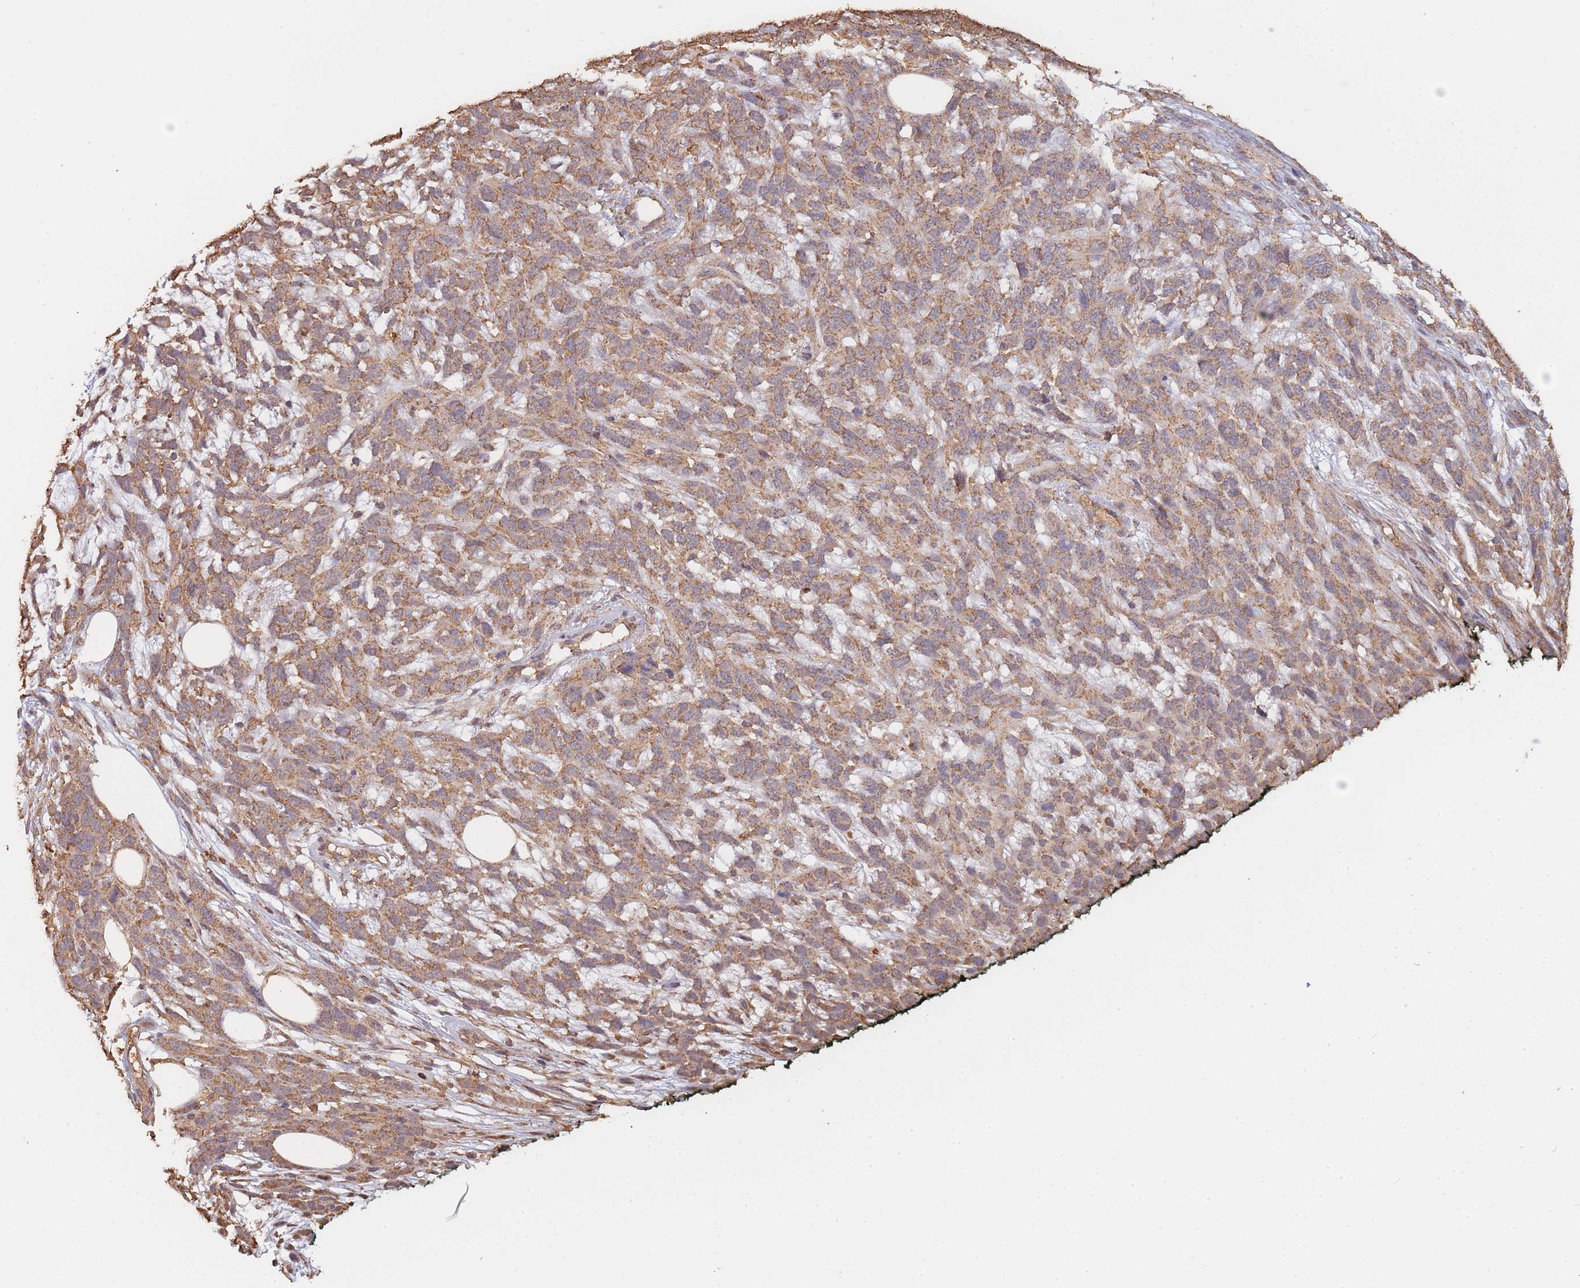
{"staining": {"intensity": "weak", "quantity": ">75%", "location": "cytoplasmic/membranous"}, "tissue": "melanoma", "cell_type": "Tumor cells", "image_type": "cancer", "snomed": [{"axis": "morphology", "description": "Normal morphology"}, {"axis": "morphology", "description": "Malignant melanoma, NOS"}, {"axis": "topography", "description": "Skin"}], "caption": "High-power microscopy captured an IHC image of malignant melanoma, revealing weak cytoplasmic/membranous positivity in approximately >75% of tumor cells.", "gene": "METRN", "patient": {"sex": "female", "age": 72}}